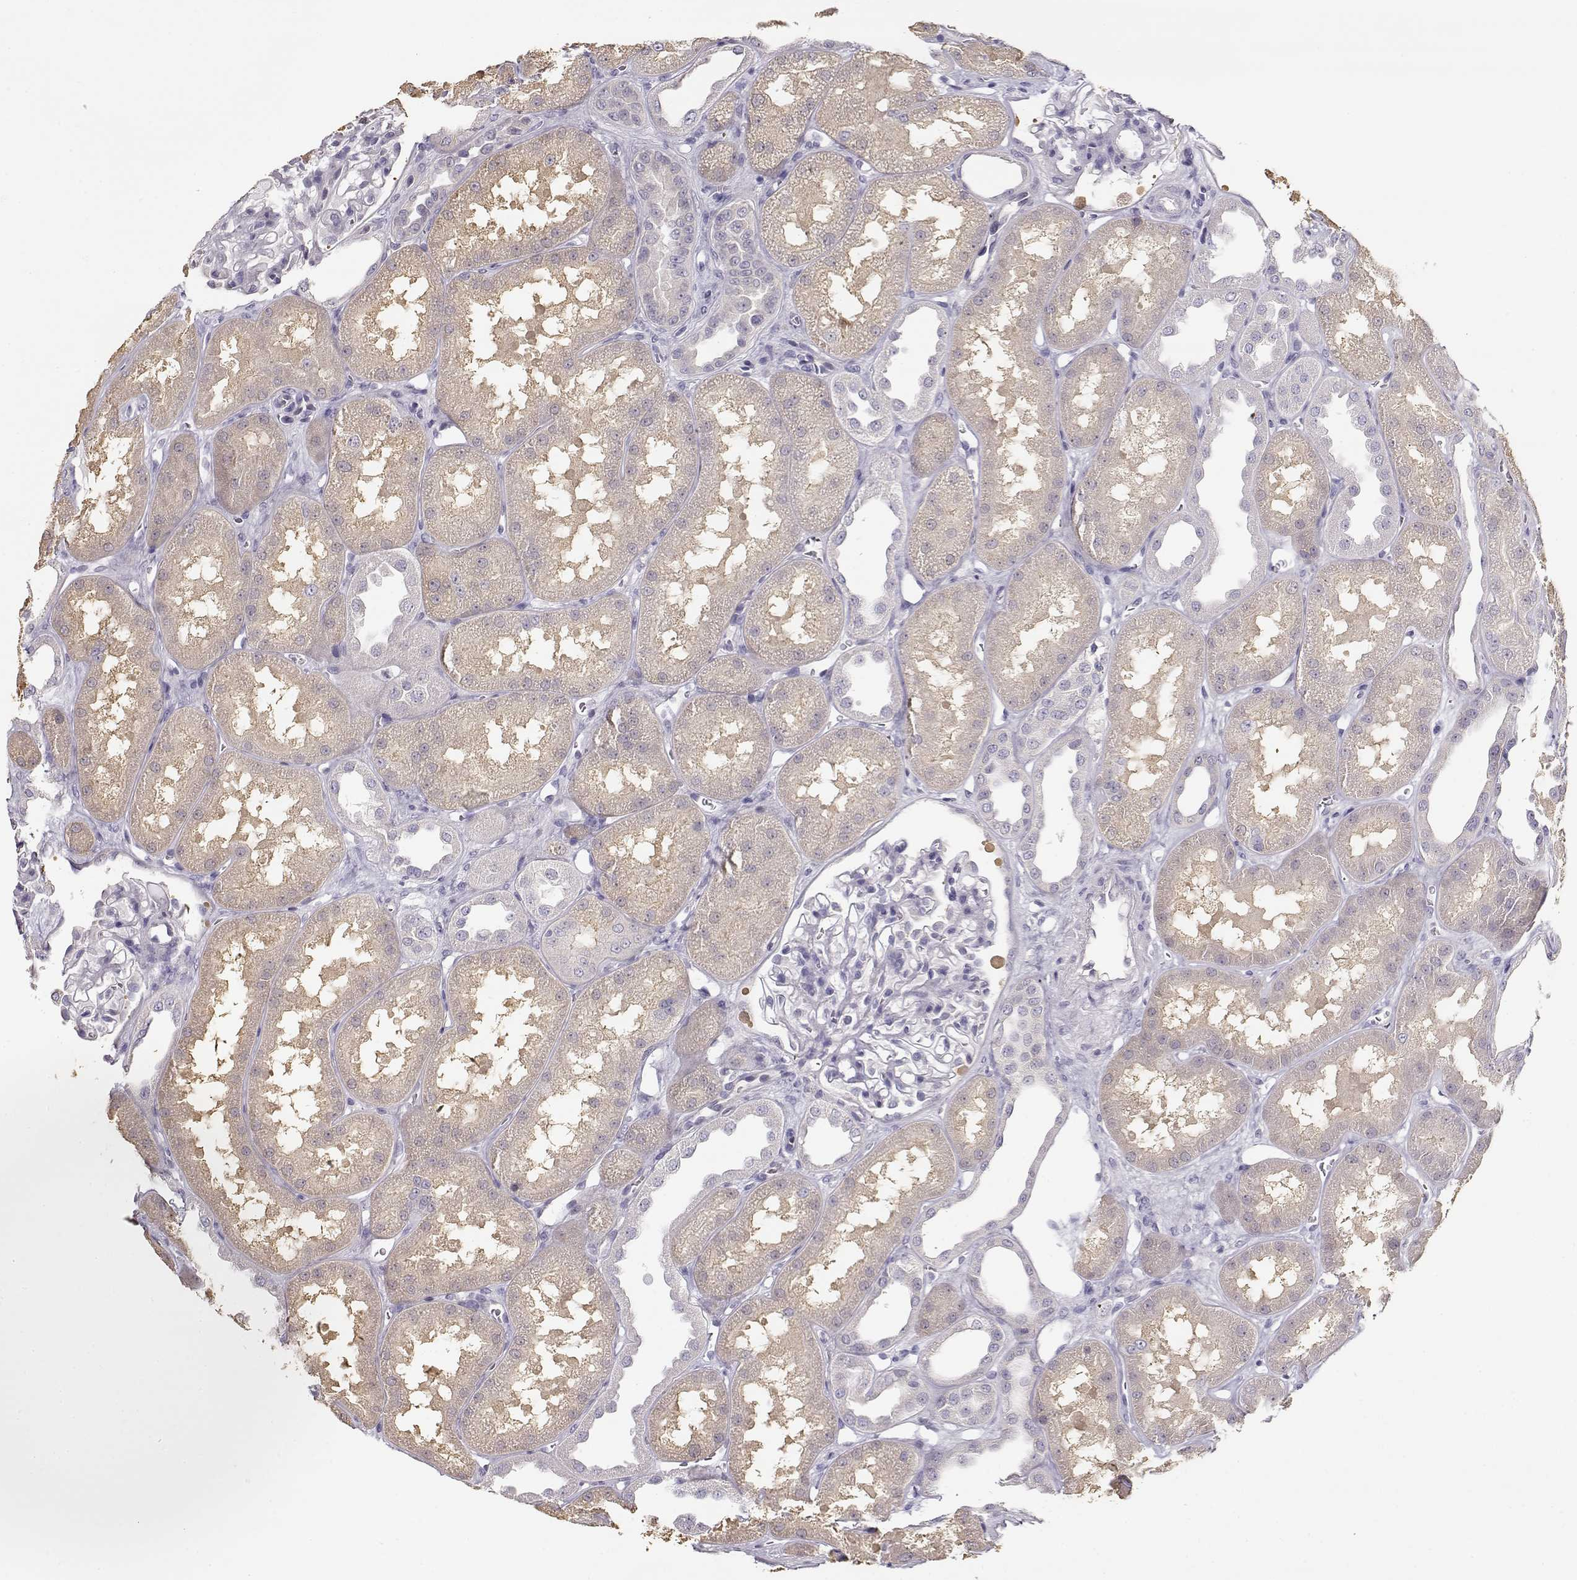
{"staining": {"intensity": "negative", "quantity": "none", "location": "none"}, "tissue": "kidney", "cell_type": "Cells in glomeruli", "image_type": "normal", "snomed": [{"axis": "morphology", "description": "Normal tissue, NOS"}, {"axis": "topography", "description": "Kidney"}], "caption": "IHC histopathology image of normal human kidney stained for a protein (brown), which reveals no positivity in cells in glomeruli.", "gene": "GLIPR1L2", "patient": {"sex": "male", "age": 61}}